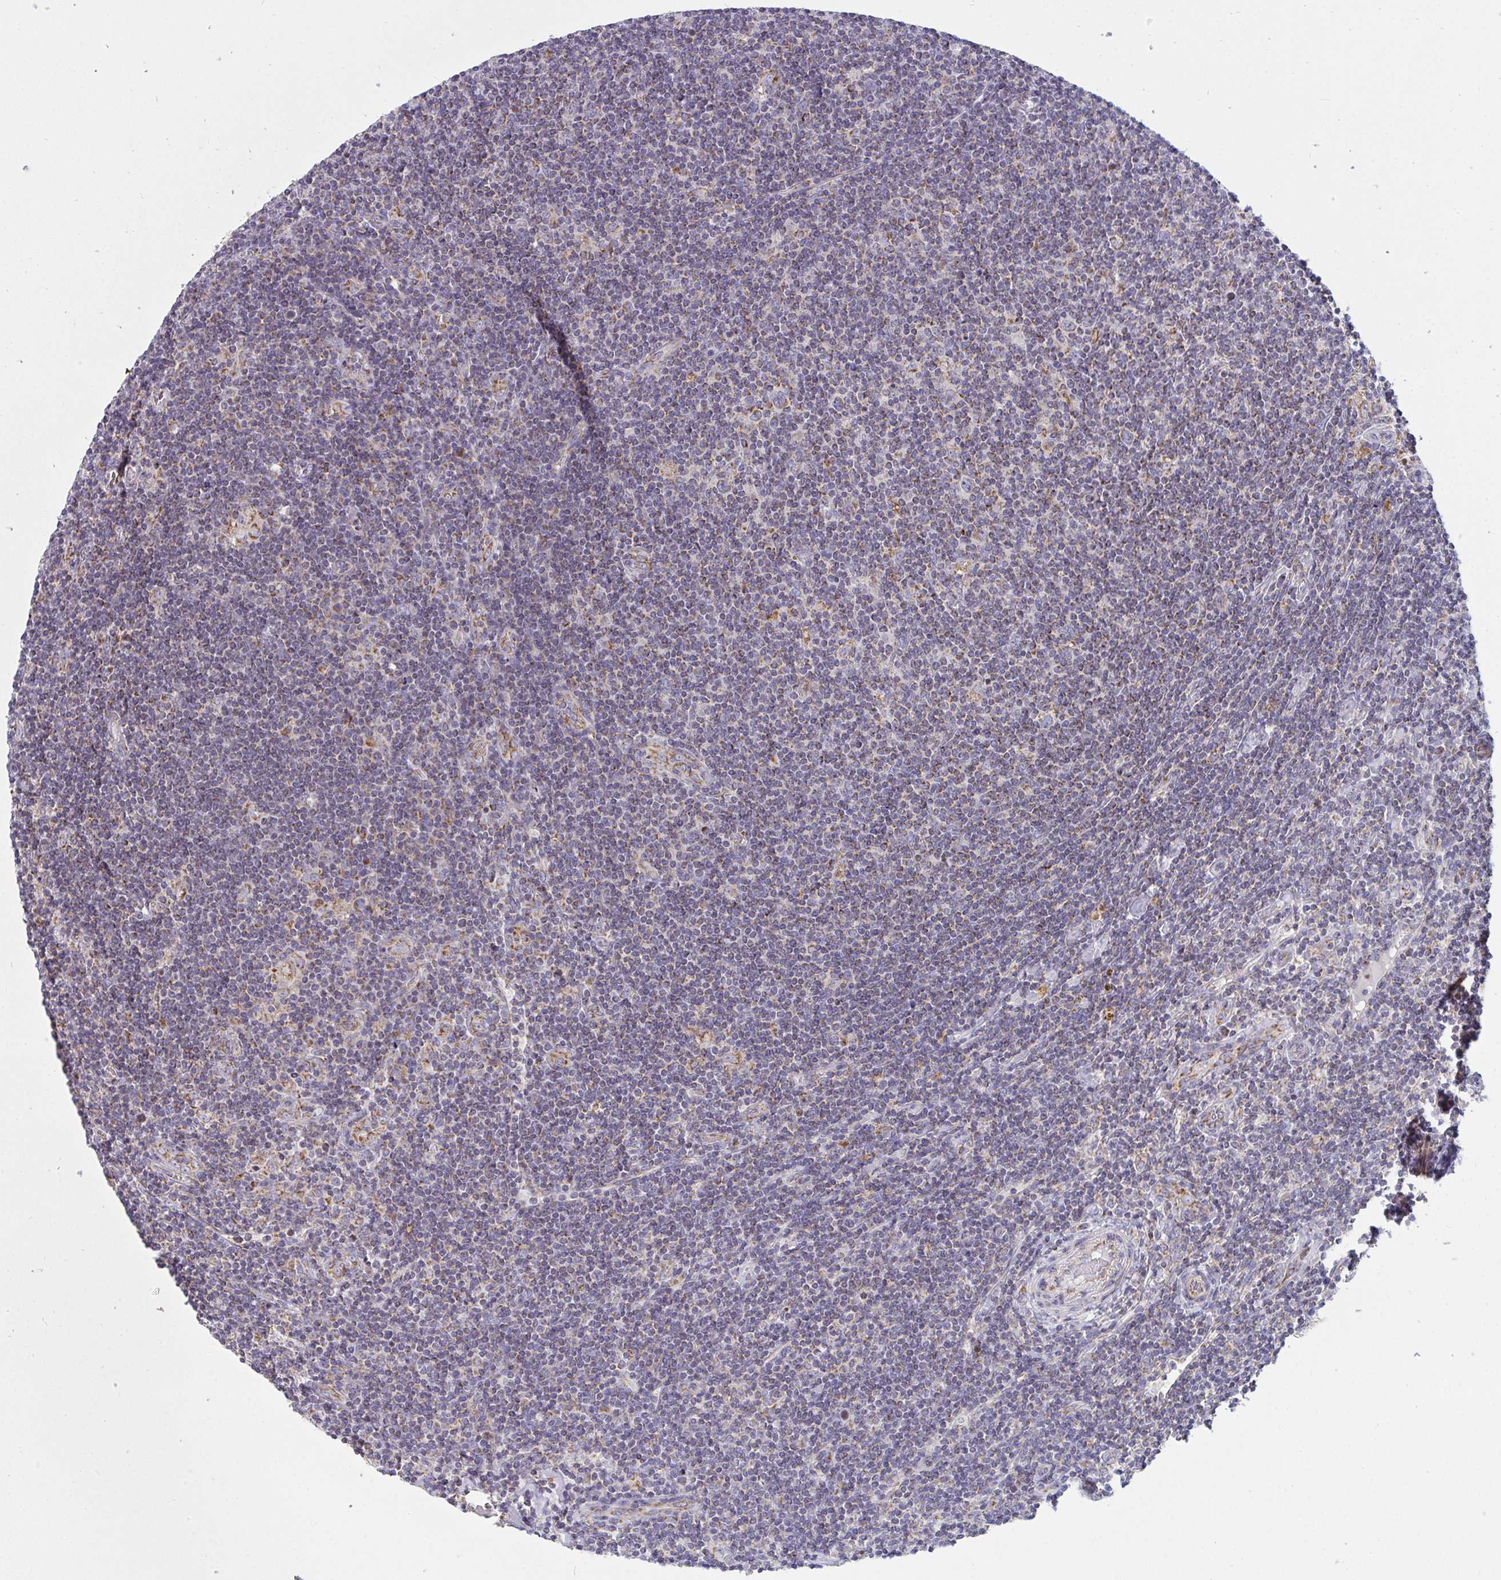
{"staining": {"intensity": "moderate", "quantity": "<25%", "location": "cytoplasmic/membranous"}, "tissue": "lymphoma", "cell_type": "Tumor cells", "image_type": "cancer", "snomed": [{"axis": "morphology", "description": "Hodgkin's disease, NOS"}, {"axis": "topography", "description": "Lymph node"}], "caption": "The photomicrograph demonstrates immunohistochemical staining of Hodgkin's disease. There is moderate cytoplasmic/membranous positivity is present in about <25% of tumor cells.", "gene": "FAHD1", "patient": {"sex": "male", "age": 40}}